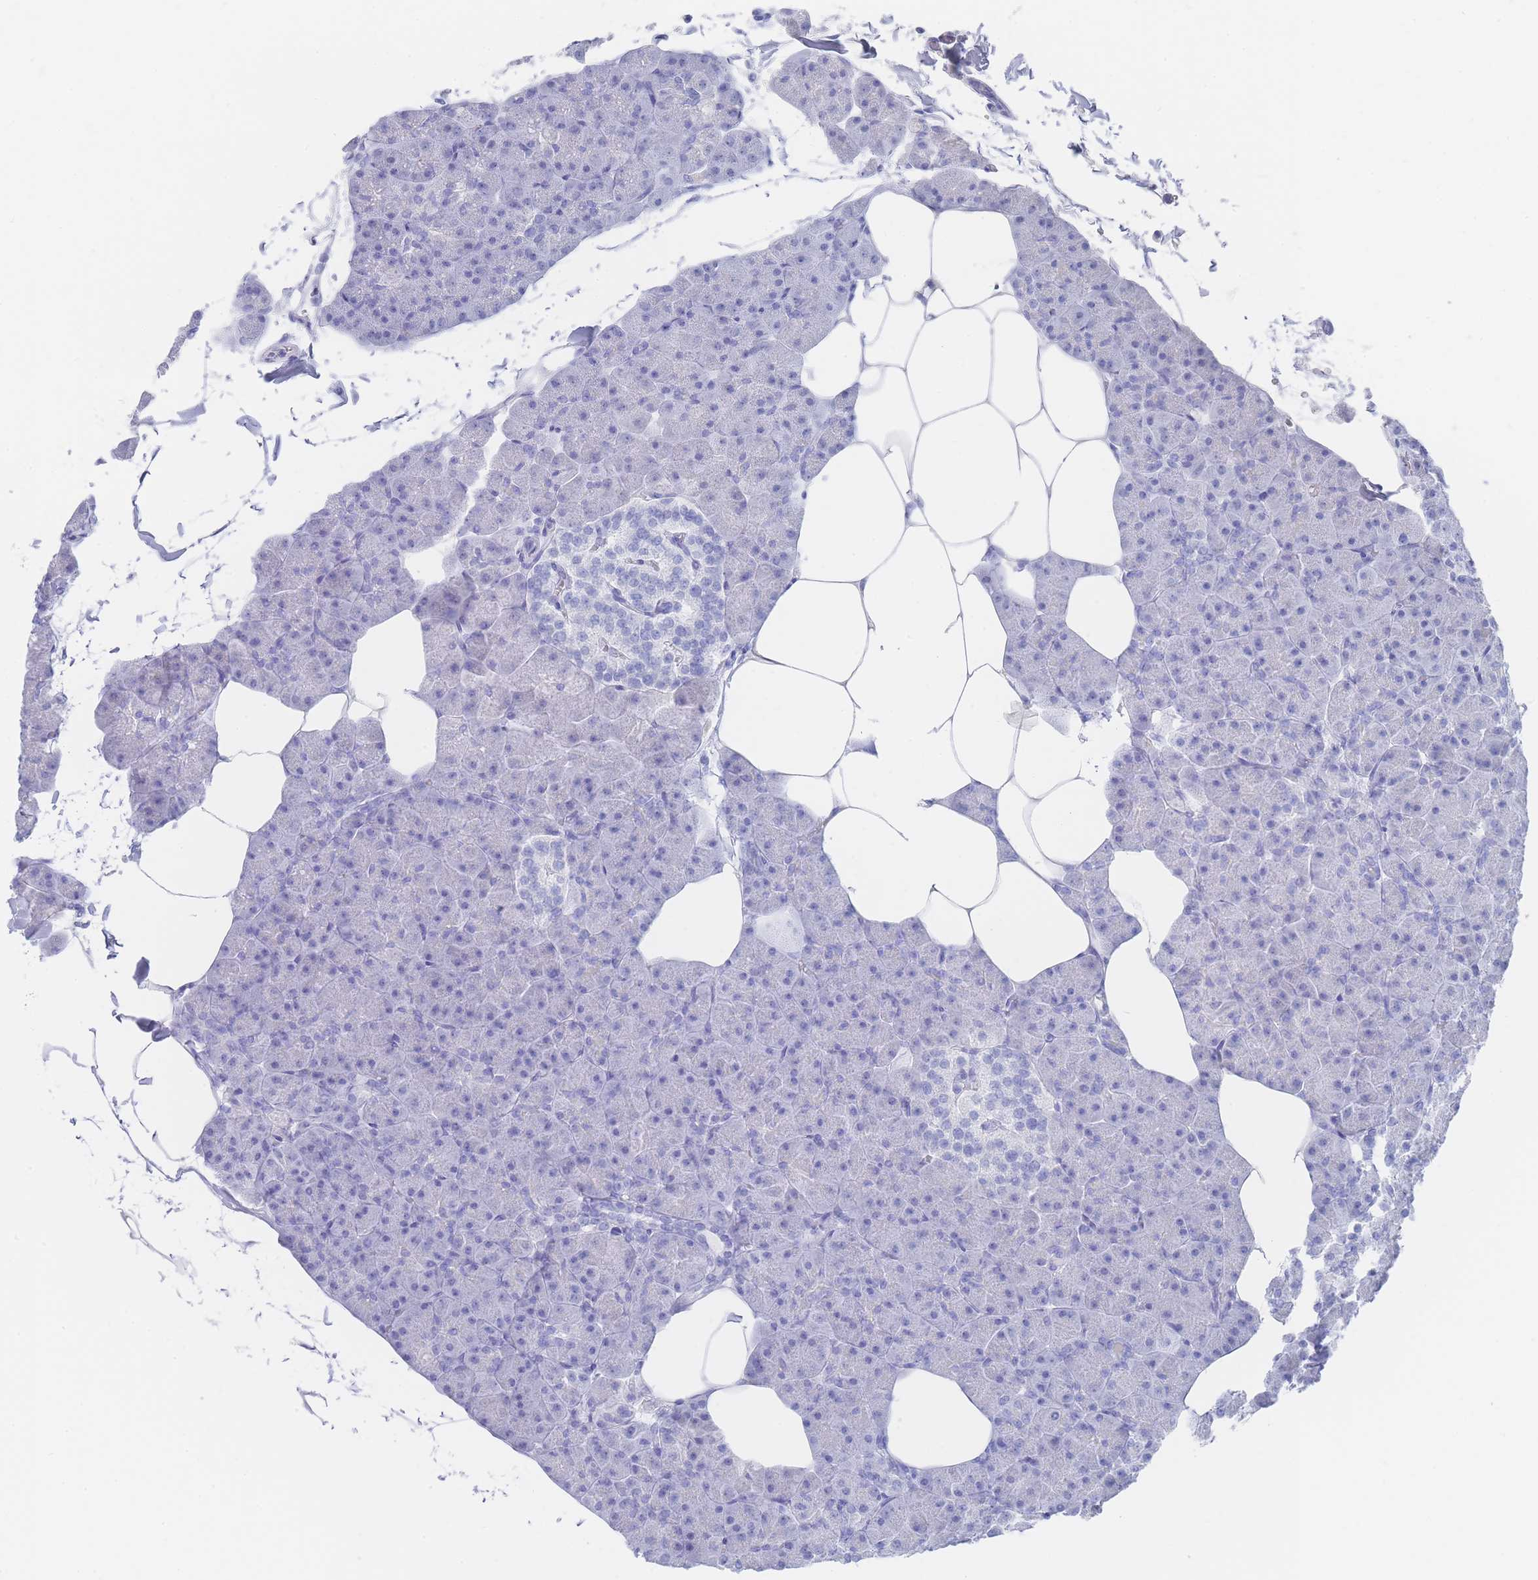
{"staining": {"intensity": "negative", "quantity": "none", "location": "none"}, "tissue": "pancreas", "cell_type": "Exocrine glandular cells", "image_type": "normal", "snomed": [{"axis": "morphology", "description": "Normal tissue, NOS"}, {"axis": "topography", "description": "Pancreas"}], "caption": "Immunohistochemistry histopathology image of normal pancreas: pancreas stained with DAB (3,3'-diaminobenzidine) shows no significant protein positivity in exocrine glandular cells.", "gene": "LRRC37A2", "patient": {"sex": "male", "age": 35}}